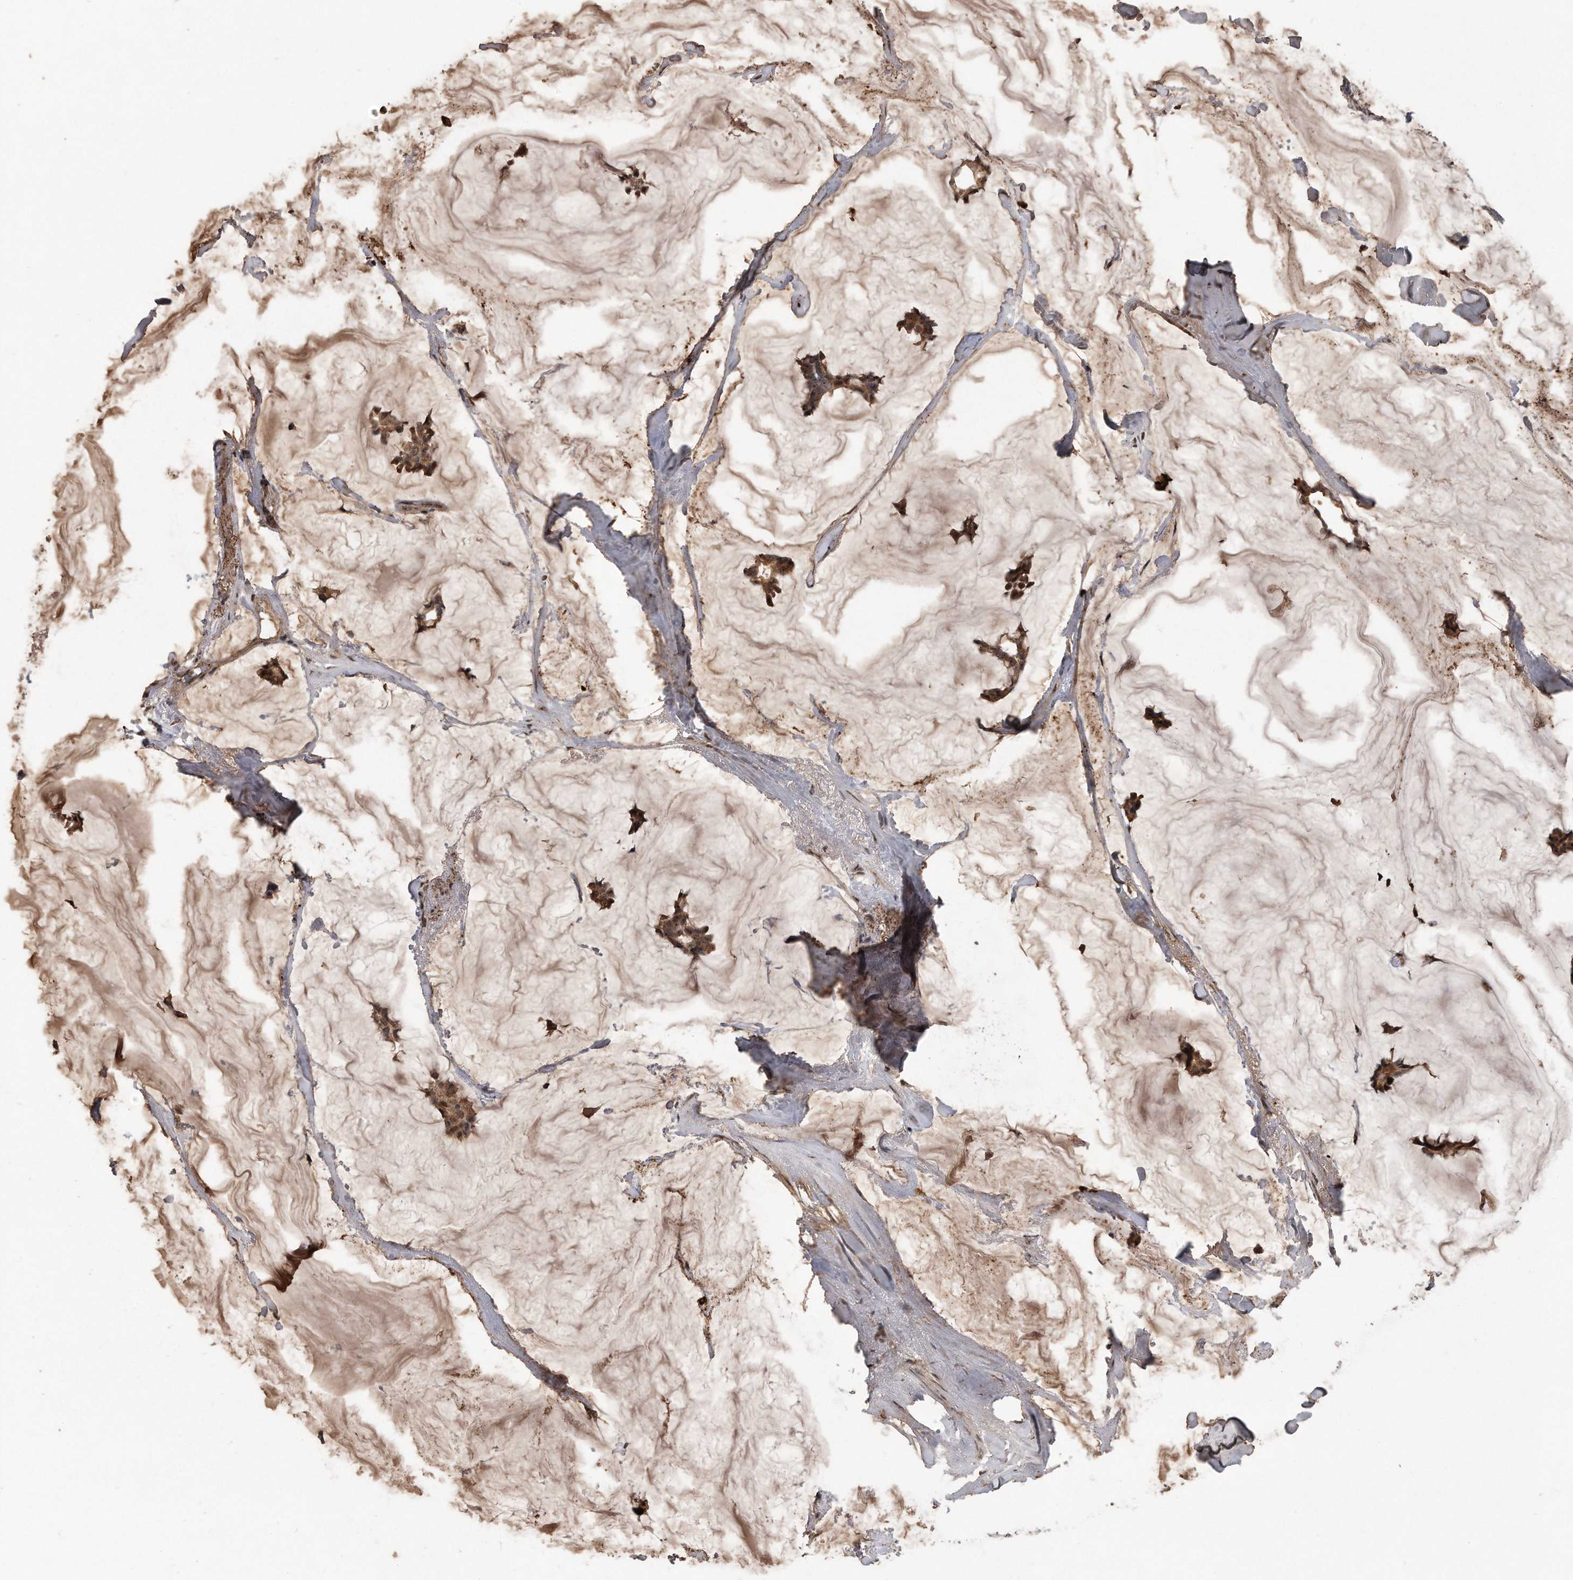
{"staining": {"intensity": "moderate", "quantity": ">75%", "location": "cytoplasmic/membranous,nuclear"}, "tissue": "breast cancer", "cell_type": "Tumor cells", "image_type": "cancer", "snomed": [{"axis": "morphology", "description": "Duct carcinoma"}, {"axis": "topography", "description": "Breast"}], "caption": "DAB (3,3'-diaminobenzidine) immunohistochemical staining of human breast cancer reveals moderate cytoplasmic/membranous and nuclear protein positivity in about >75% of tumor cells.", "gene": "PELO", "patient": {"sex": "female", "age": 93}}